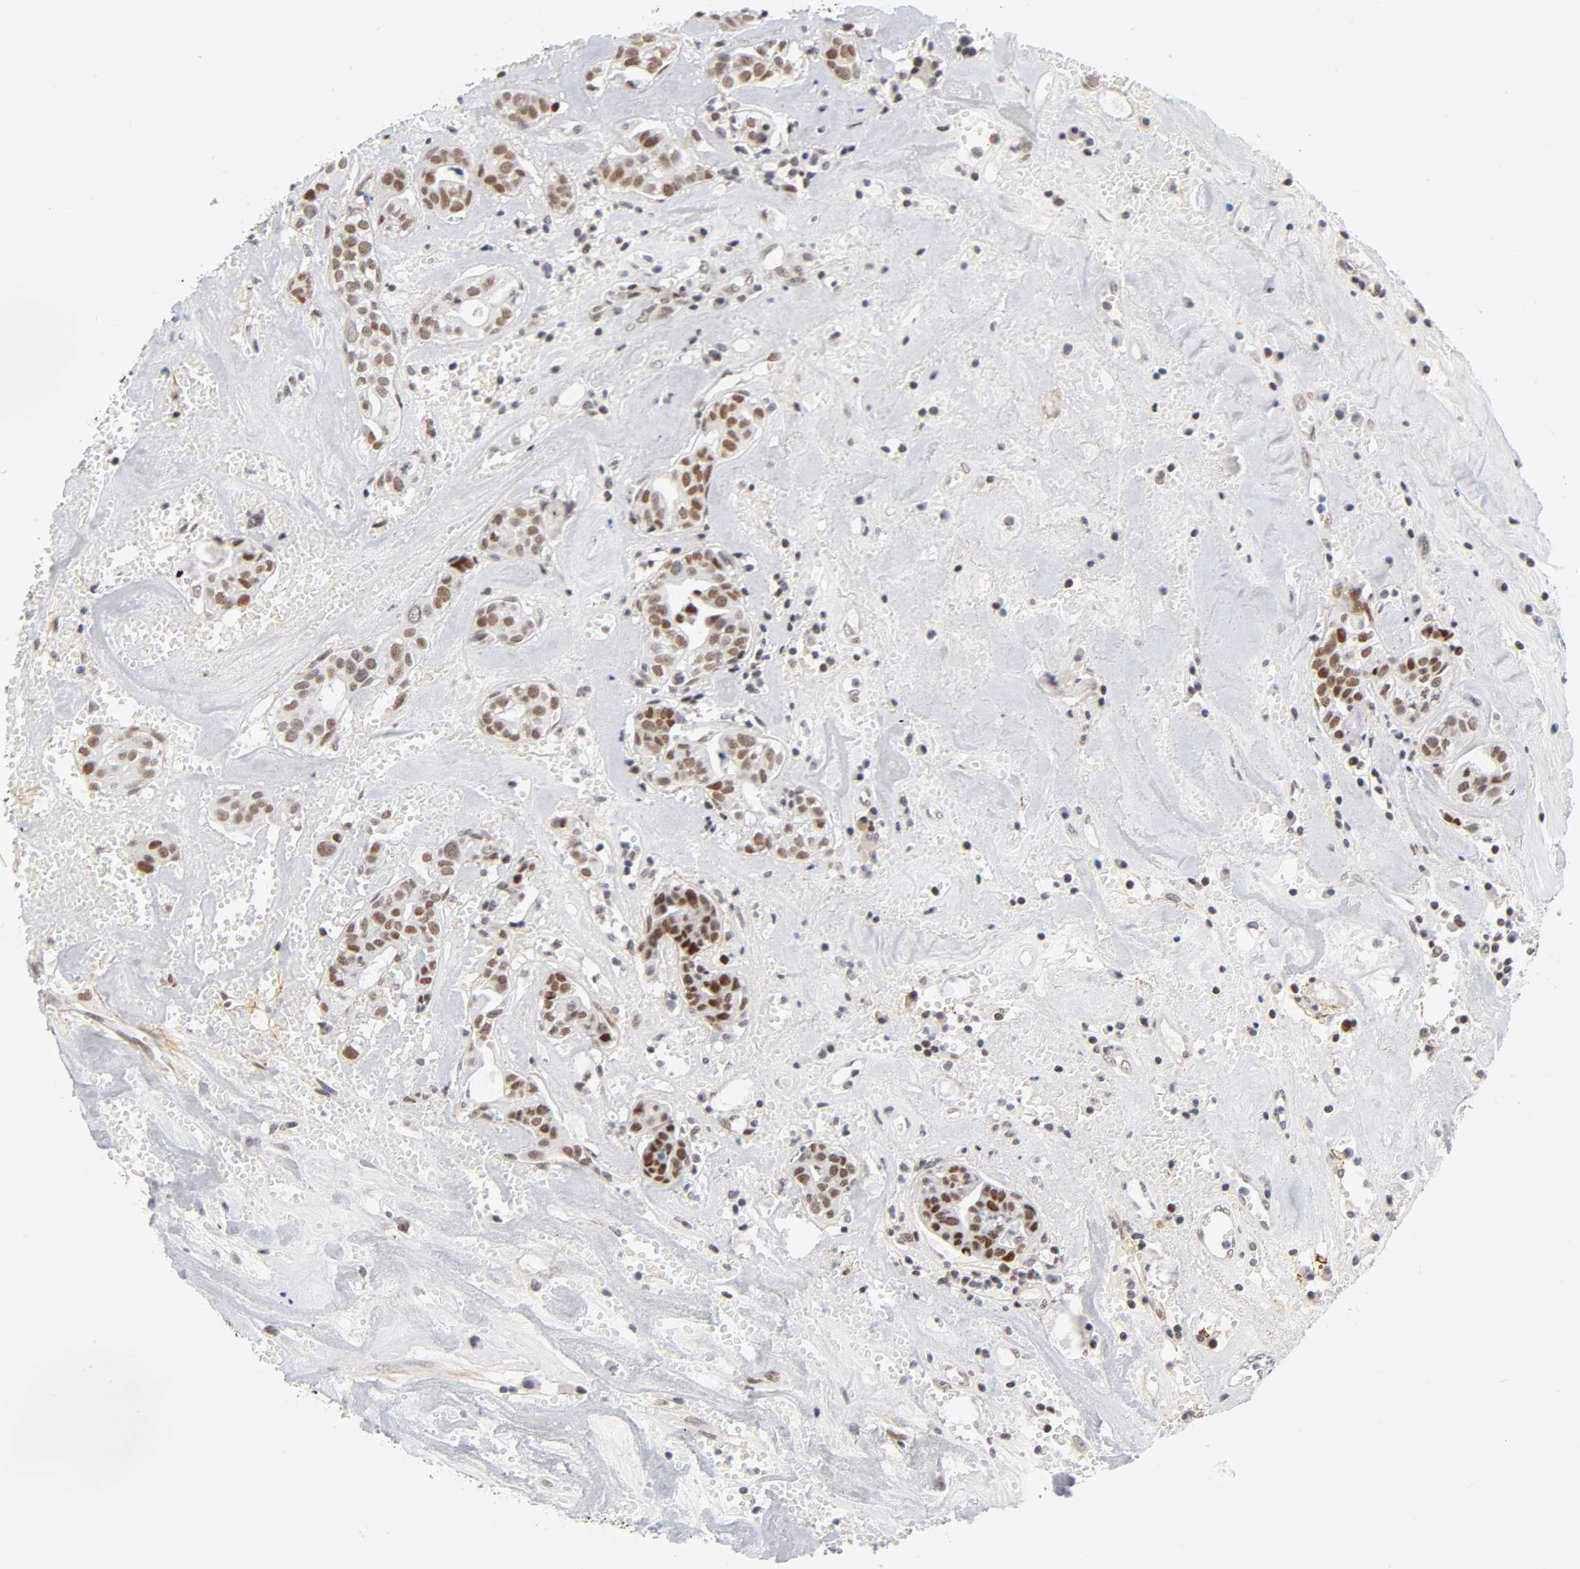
{"staining": {"intensity": "moderate", "quantity": "25%-75%", "location": "nuclear"}, "tissue": "head and neck cancer", "cell_type": "Tumor cells", "image_type": "cancer", "snomed": [{"axis": "morphology", "description": "Adenocarcinoma, NOS"}, {"axis": "topography", "description": "Salivary gland"}, {"axis": "topography", "description": "Head-Neck"}], "caption": "Brown immunohistochemical staining in head and neck cancer exhibits moderate nuclear positivity in approximately 25%-75% of tumor cells.", "gene": "DIDO1", "patient": {"sex": "female", "age": 65}}